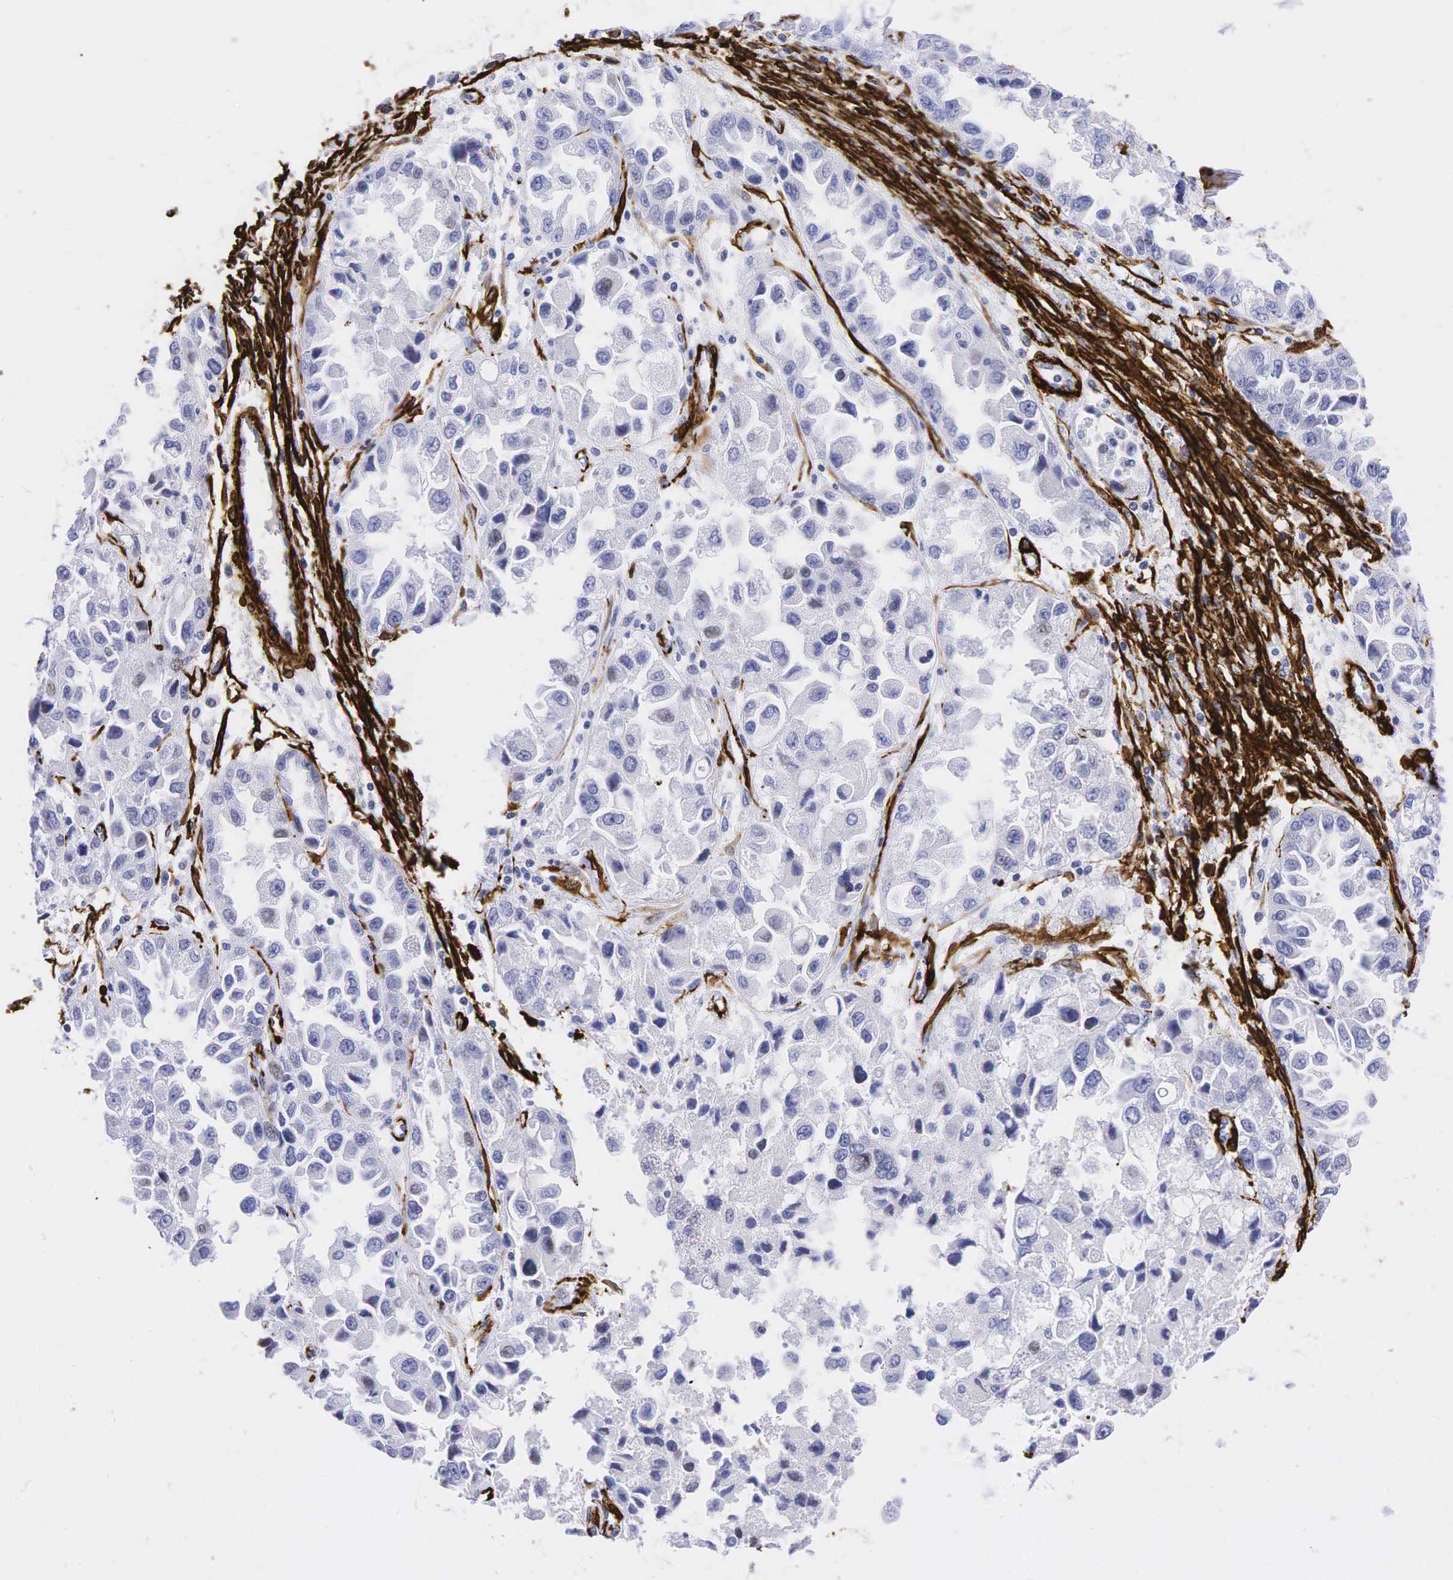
{"staining": {"intensity": "negative", "quantity": "none", "location": "none"}, "tissue": "ovarian cancer", "cell_type": "Tumor cells", "image_type": "cancer", "snomed": [{"axis": "morphology", "description": "Cystadenocarcinoma, serous, NOS"}, {"axis": "topography", "description": "Ovary"}], "caption": "This is an immunohistochemistry (IHC) image of human ovarian cancer. There is no expression in tumor cells.", "gene": "ACTA2", "patient": {"sex": "female", "age": 84}}